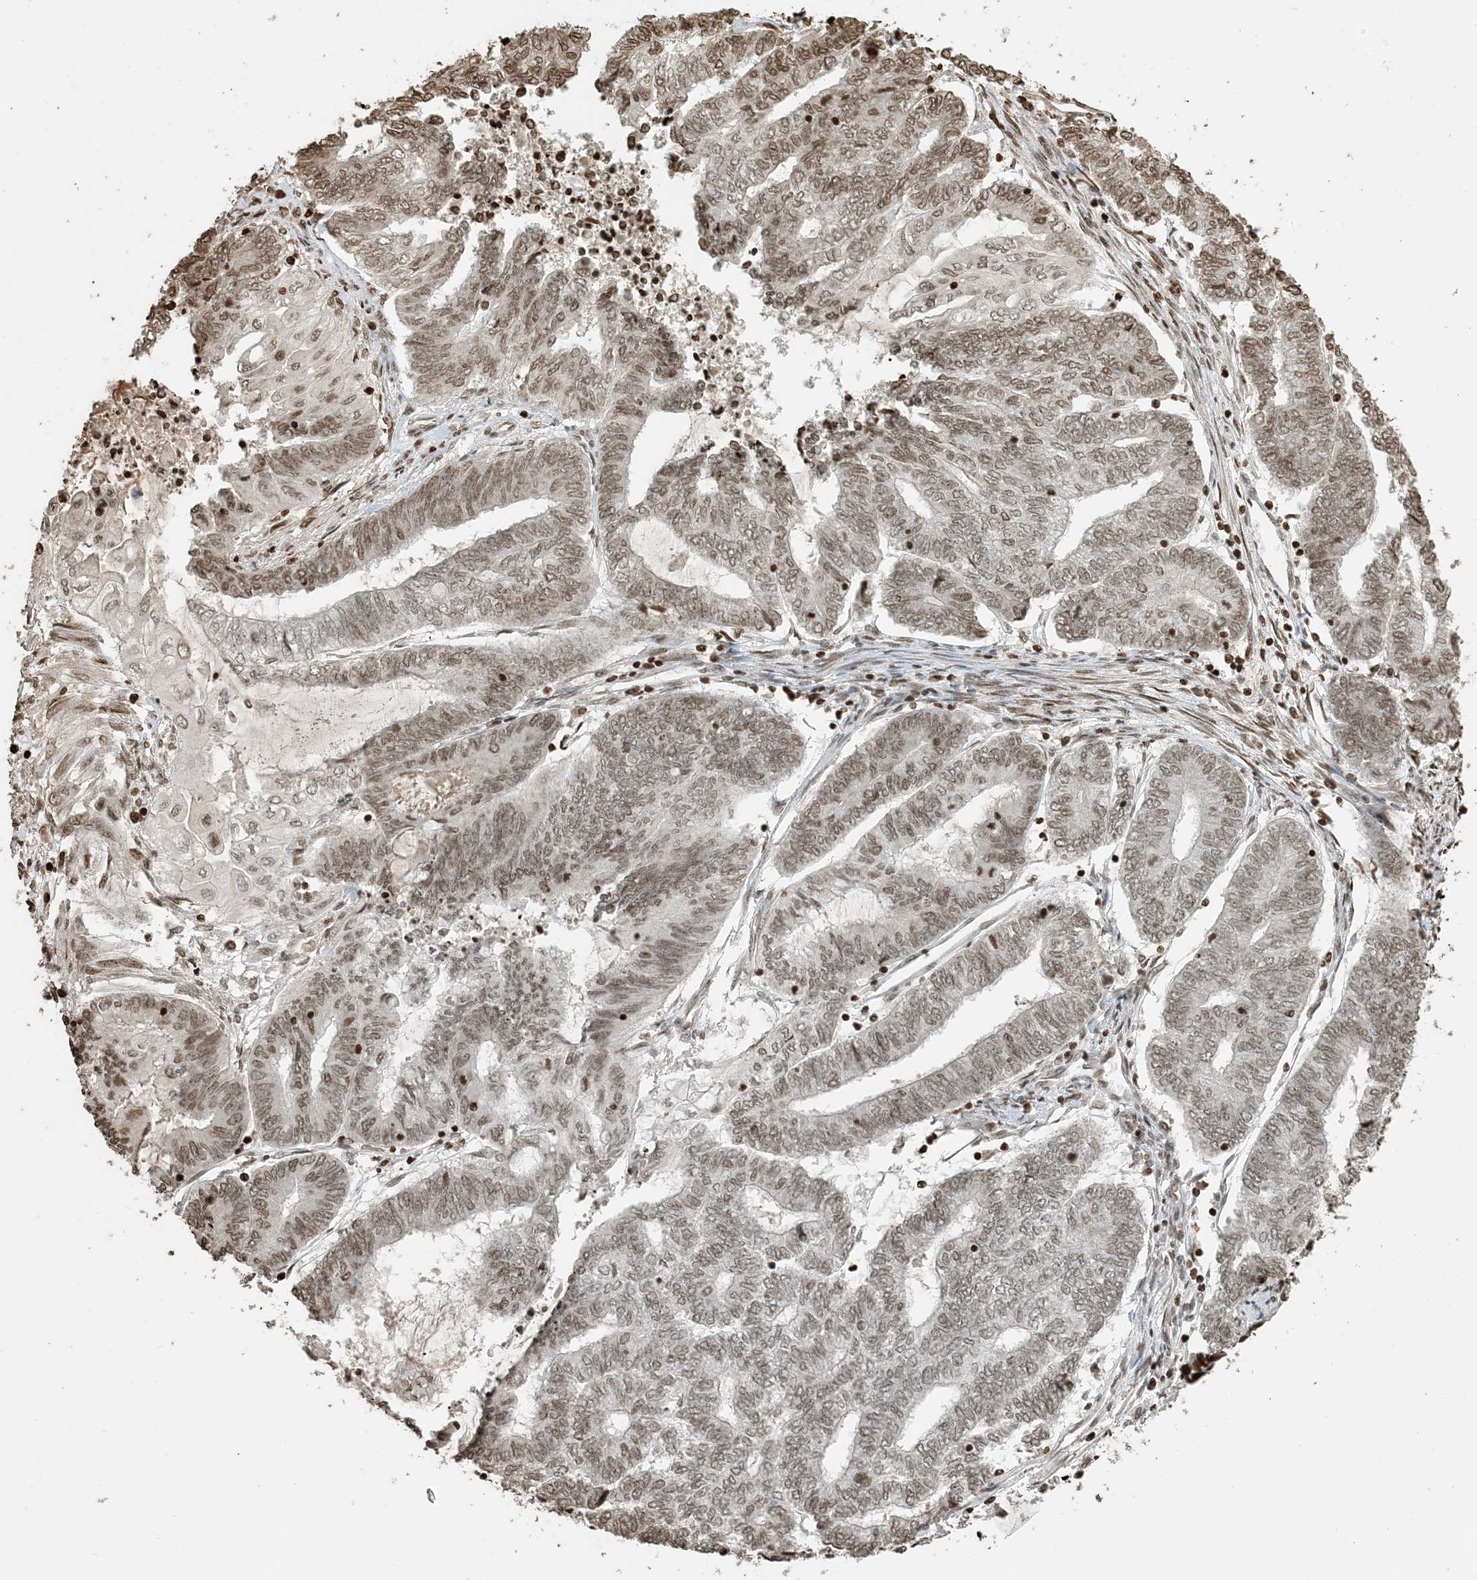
{"staining": {"intensity": "moderate", "quantity": "25%-75%", "location": "nuclear"}, "tissue": "endometrial cancer", "cell_type": "Tumor cells", "image_type": "cancer", "snomed": [{"axis": "morphology", "description": "Adenocarcinoma, NOS"}, {"axis": "topography", "description": "Uterus"}, {"axis": "topography", "description": "Endometrium"}], "caption": "The immunohistochemical stain highlights moderate nuclear positivity in tumor cells of endometrial cancer tissue.", "gene": "H3-3B", "patient": {"sex": "female", "age": 70}}